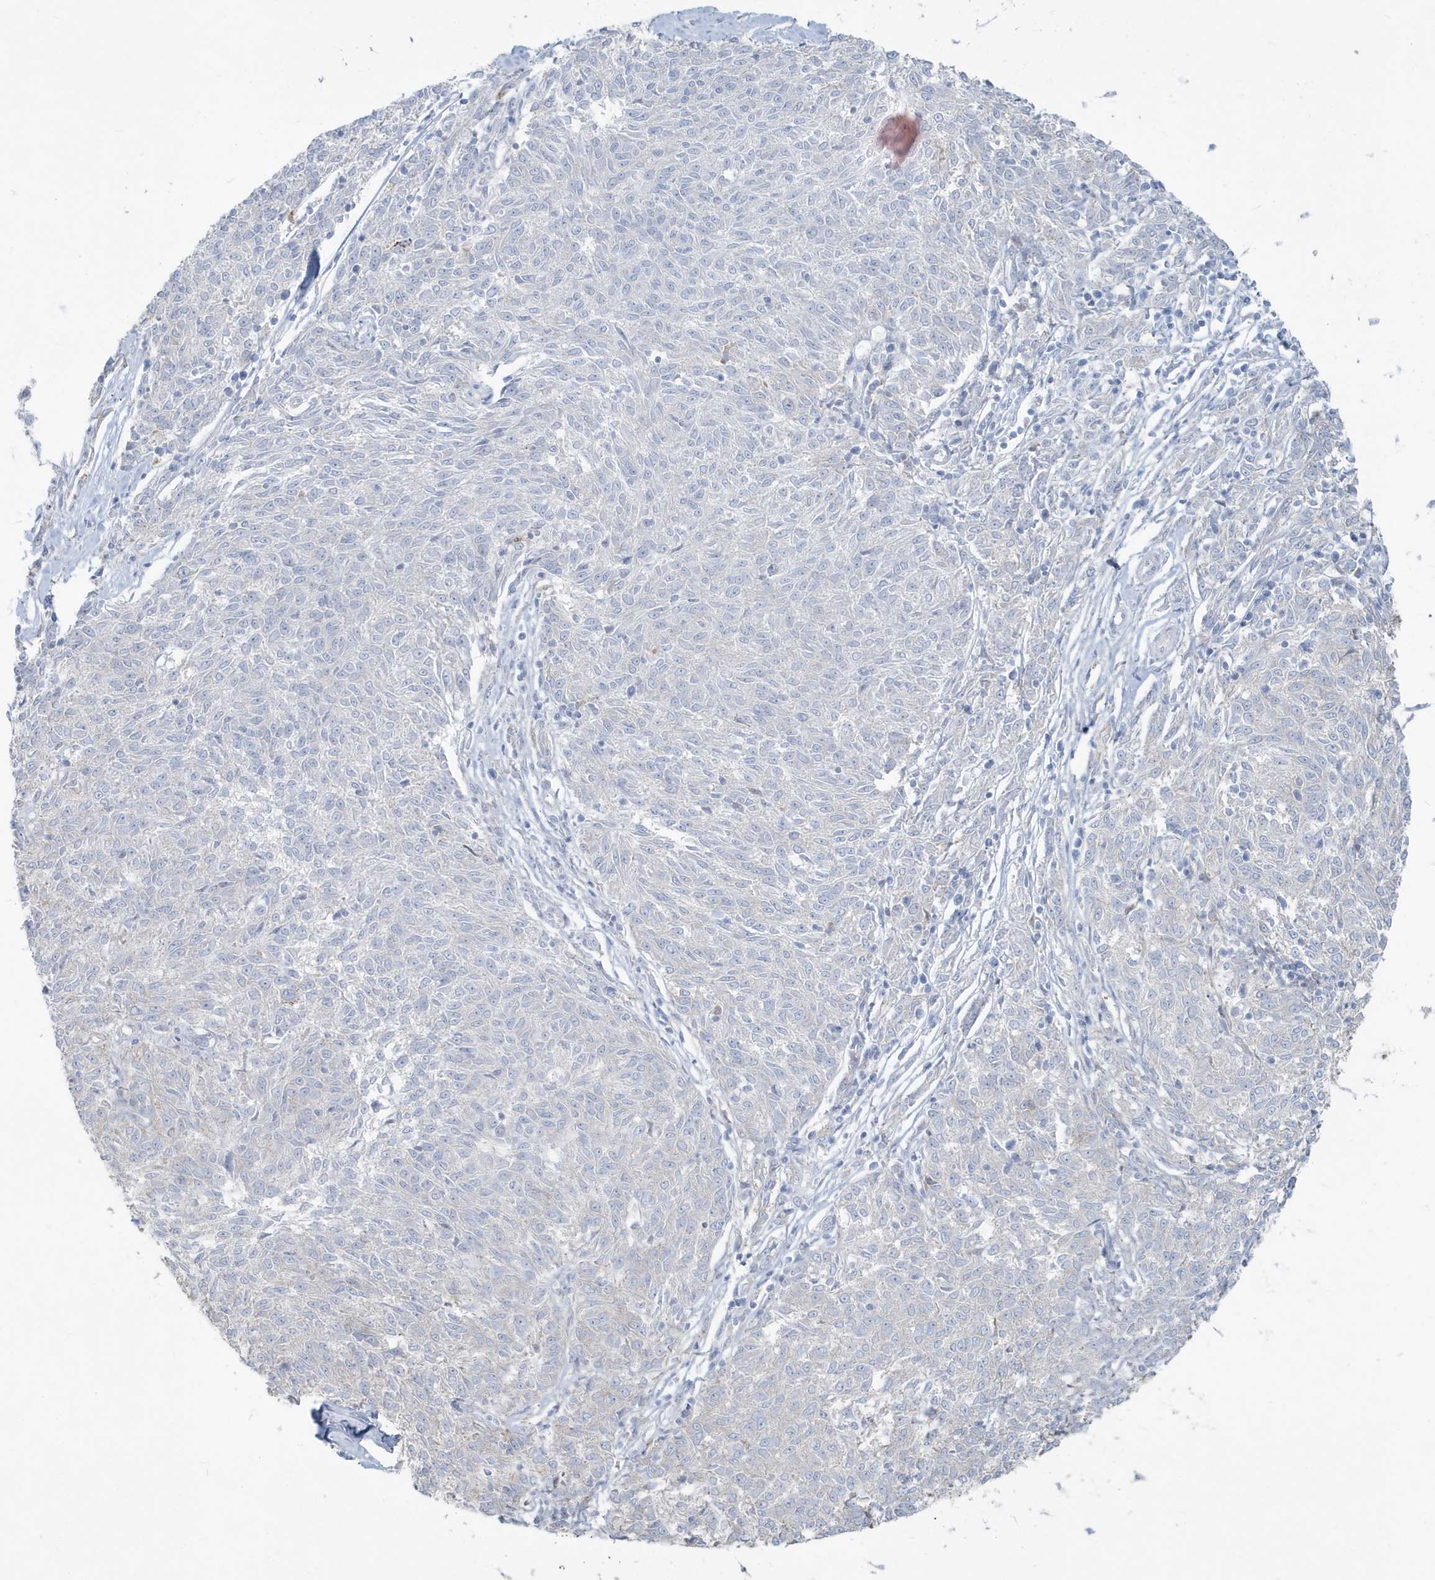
{"staining": {"intensity": "negative", "quantity": "none", "location": "none"}, "tissue": "melanoma", "cell_type": "Tumor cells", "image_type": "cancer", "snomed": [{"axis": "morphology", "description": "Malignant melanoma, NOS"}, {"axis": "topography", "description": "Skin"}], "caption": "A micrograph of human malignant melanoma is negative for staining in tumor cells. (DAB immunohistochemistry with hematoxylin counter stain).", "gene": "CCNJ", "patient": {"sex": "female", "age": 72}}